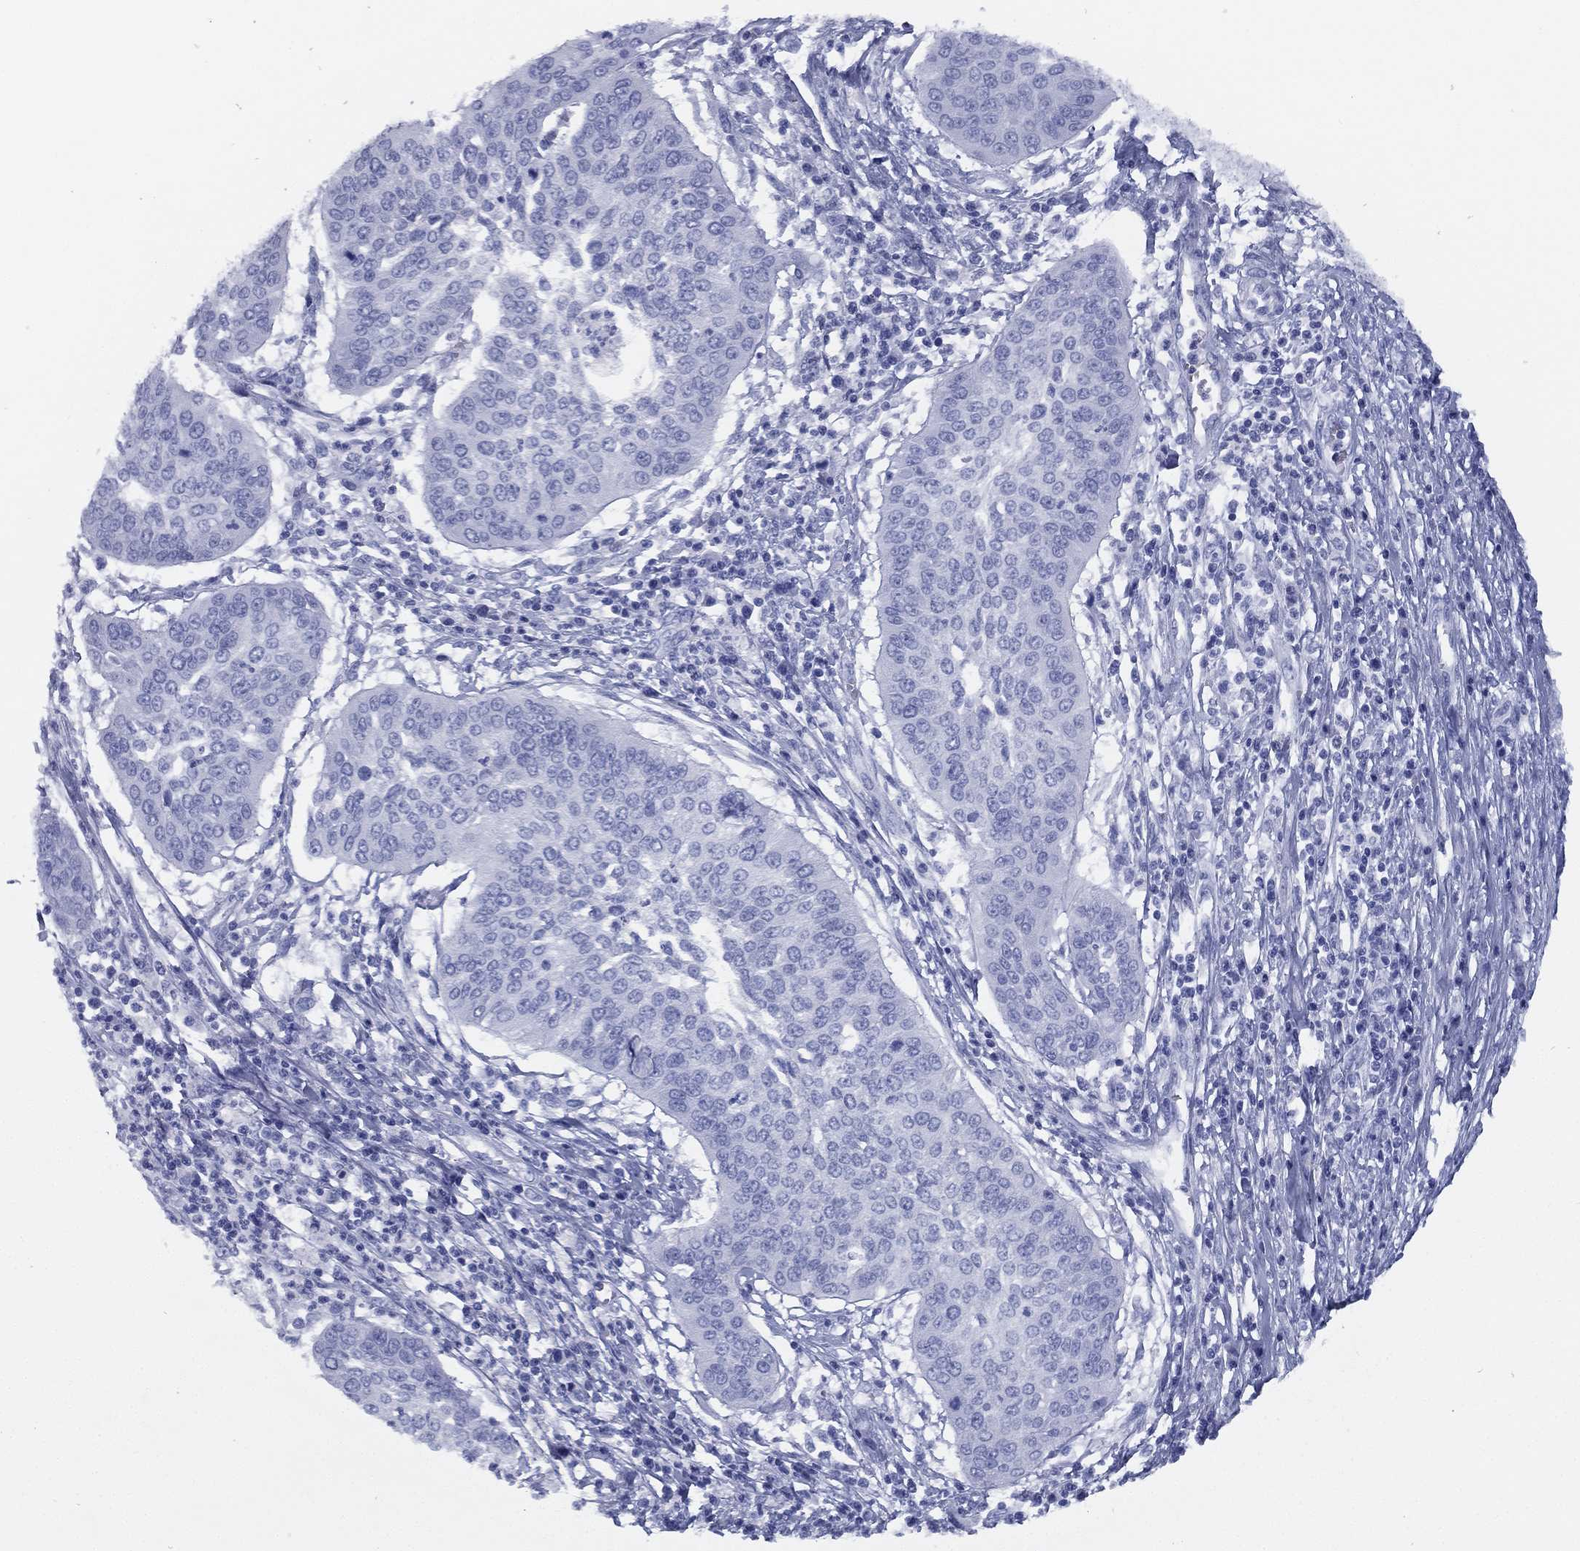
{"staining": {"intensity": "negative", "quantity": "none", "location": "none"}, "tissue": "cervical cancer", "cell_type": "Tumor cells", "image_type": "cancer", "snomed": [{"axis": "morphology", "description": "Normal tissue, NOS"}, {"axis": "morphology", "description": "Squamous cell carcinoma, NOS"}, {"axis": "topography", "description": "Cervix"}], "caption": "A high-resolution histopathology image shows IHC staining of cervical squamous cell carcinoma, which demonstrates no significant positivity in tumor cells.", "gene": "TMEM252", "patient": {"sex": "female", "age": 39}}